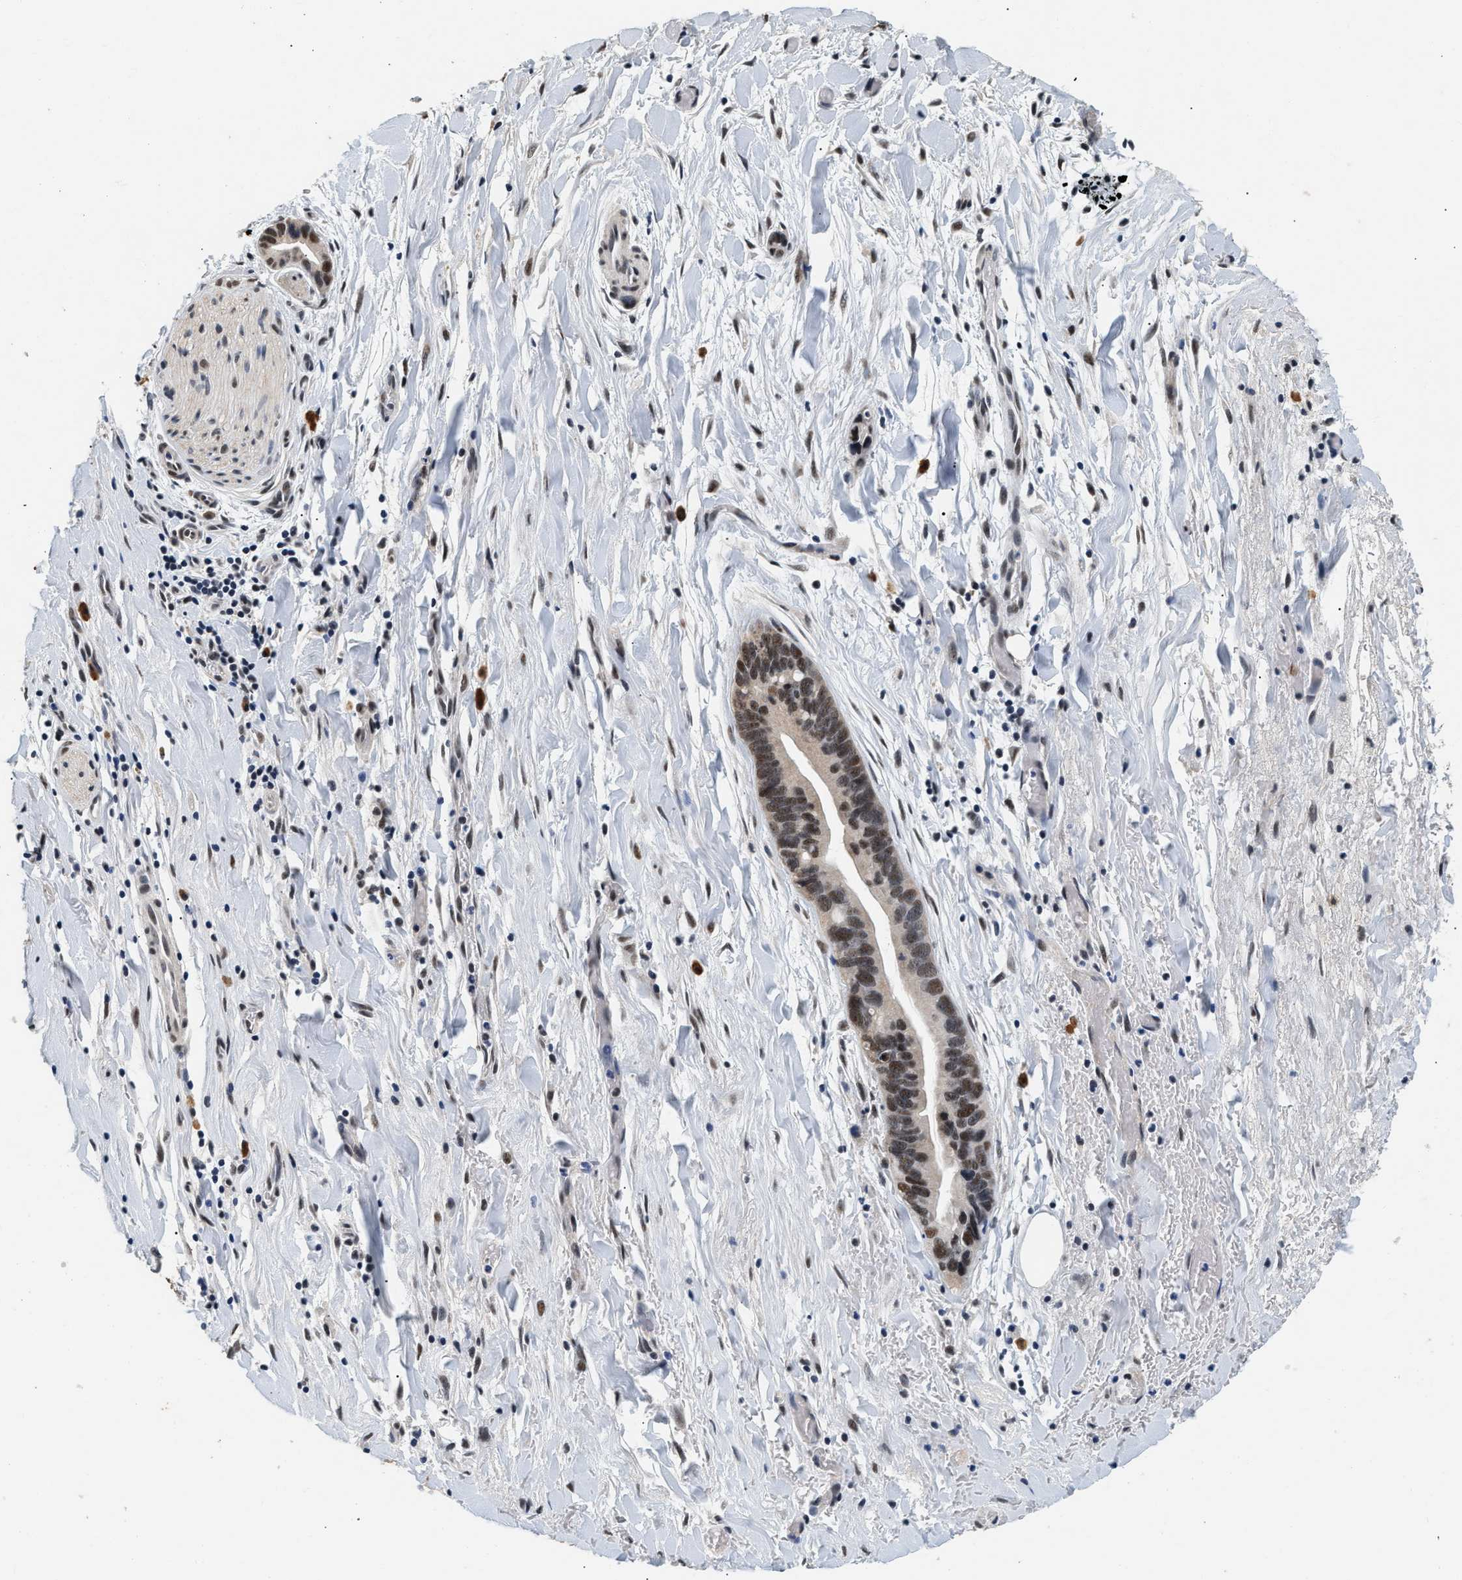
{"staining": {"intensity": "moderate", "quantity": "25%-75%", "location": "nuclear"}, "tissue": "liver cancer", "cell_type": "Tumor cells", "image_type": "cancer", "snomed": [{"axis": "morphology", "description": "Cholangiocarcinoma"}, {"axis": "topography", "description": "Liver"}], "caption": "The image demonstrates staining of cholangiocarcinoma (liver), revealing moderate nuclear protein expression (brown color) within tumor cells.", "gene": "THOC1", "patient": {"sex": "female", "age": 55}}